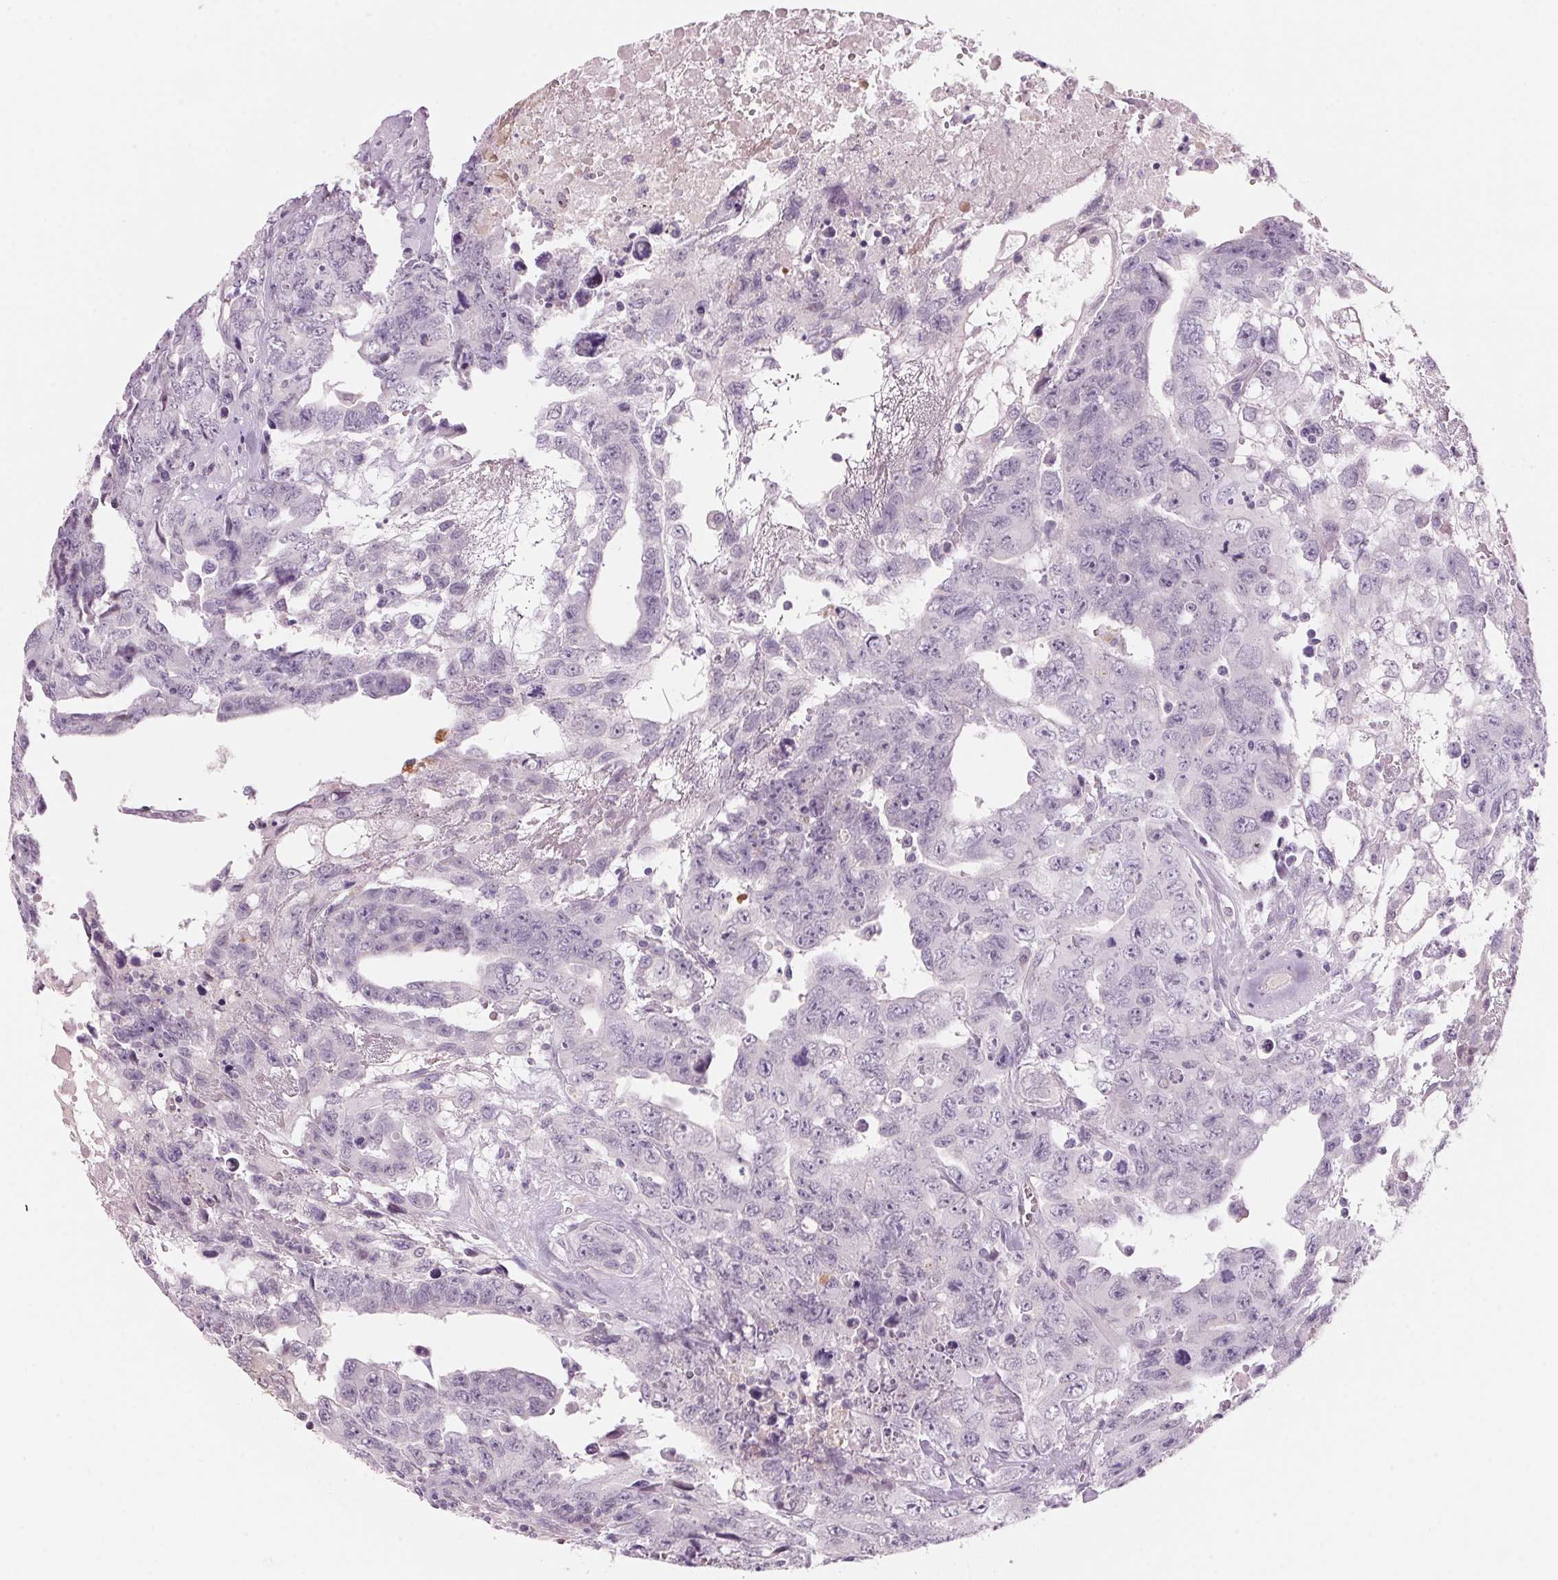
{"staining": {"intensity": "negative", "quantity": "none", "location": "none"}, "tissue": "testis cancer", "cell_type": "Tumor cells", "image_type": "cancer", "snomed": [{"axis": "morphology", "description": "Carcinoma, Embryonal, NOS"}, {"axis": "topography", "description": "Testis"}], "caption": "There is no significant positivity in tumor cells of testis cancer.", "gene": "ADAM20", "patient": {"sex": "male", "age": 24}}